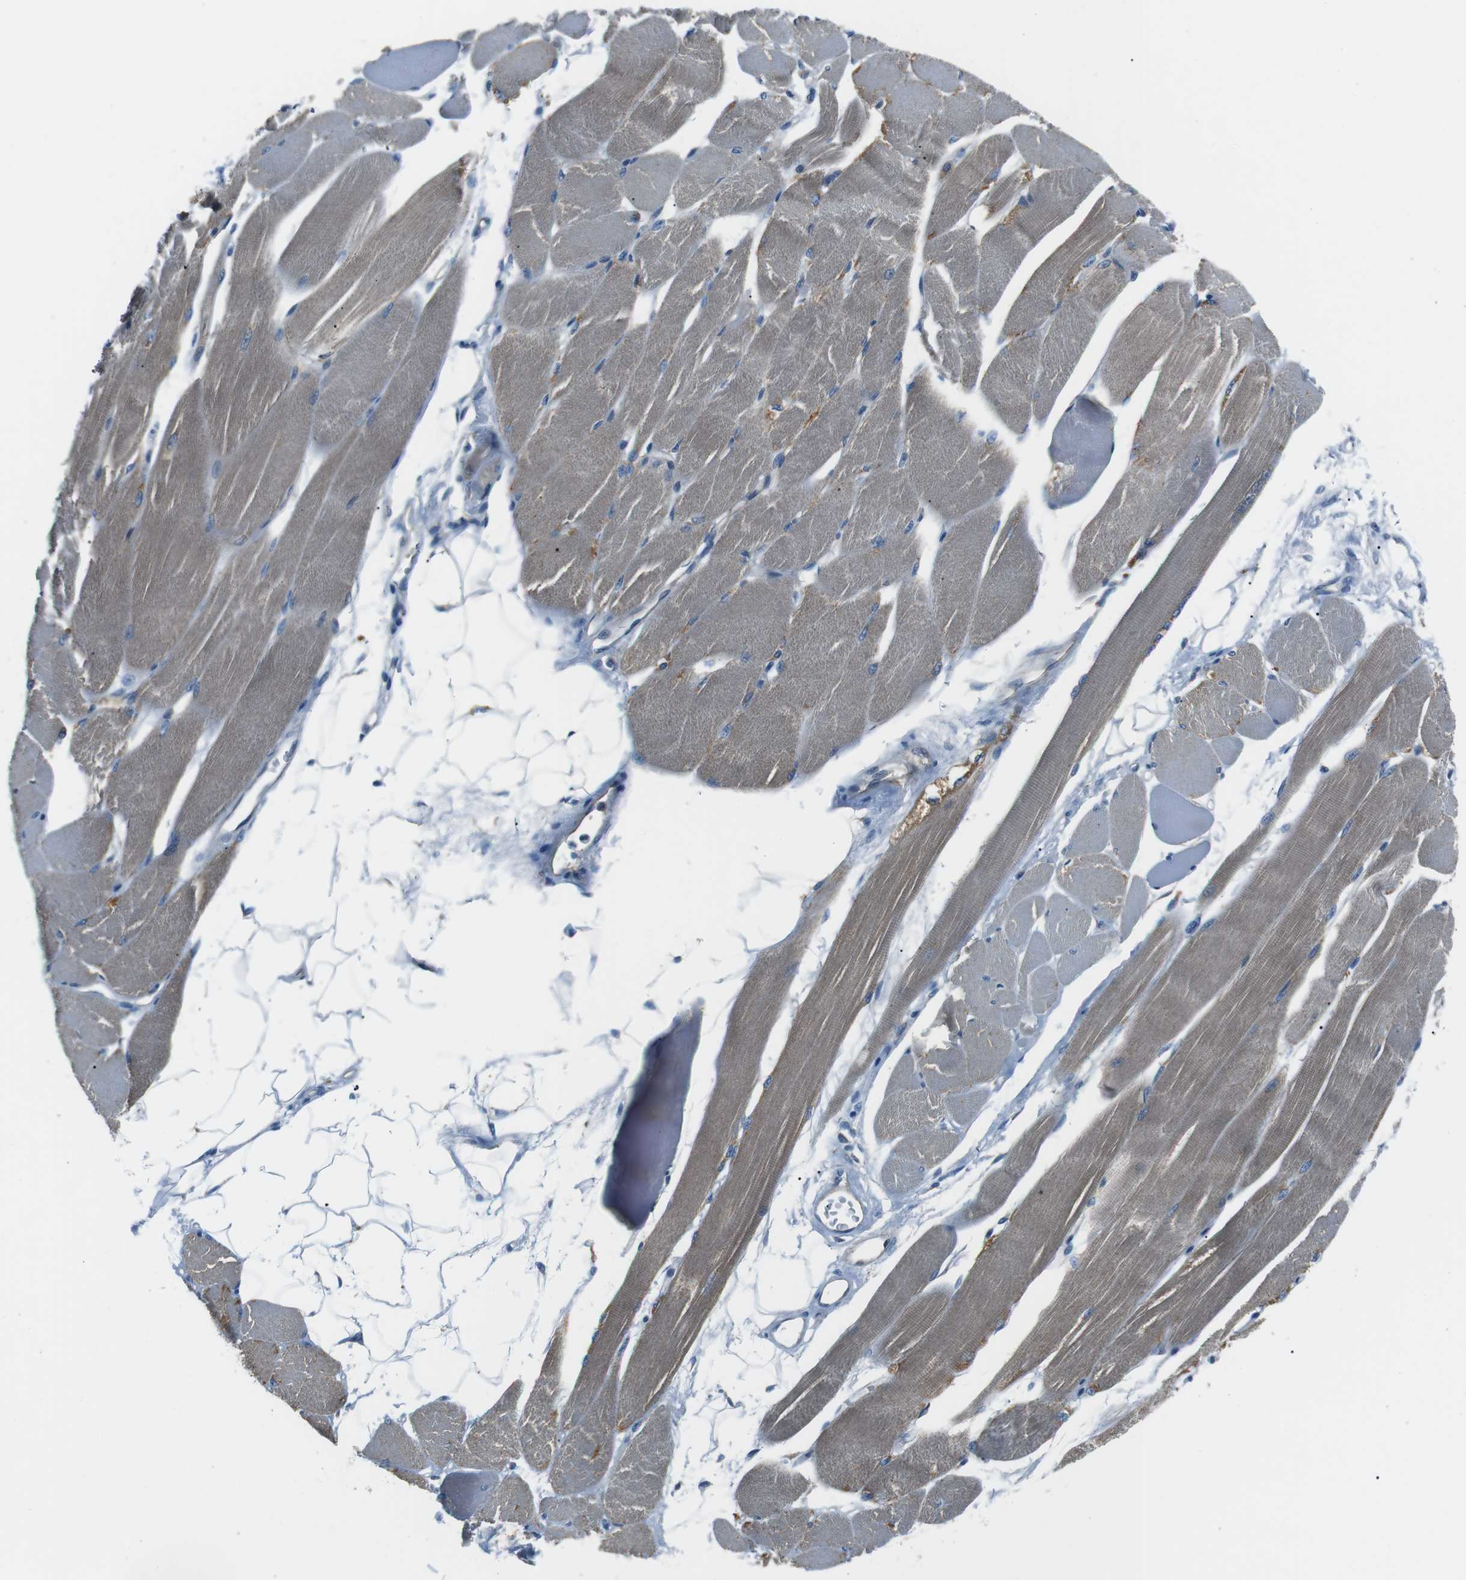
{"staining": {"intensity": "moderate", "quantity": "25%-75%", "location": "cytoplasmic/membranous"}, "tissue": "skeletal muscle", "cell_type": "Myocytes", "image_type": "normal", "snomed": [{"axis": "morphology", "description": "Normal tissue, NOS"}, {"axis": "topography", "description": "Skeletal muscle"}, {"axis": "topography", "description": "Peripheral nerve tissue"}], "caption": "Myocytes display moderate cytoplasmic/membranous staining in approximately 25%-75% of cells in normal skeletal muscle.", "gene": "FAM3B", "patient": {"sex": "female", "age": 84}}